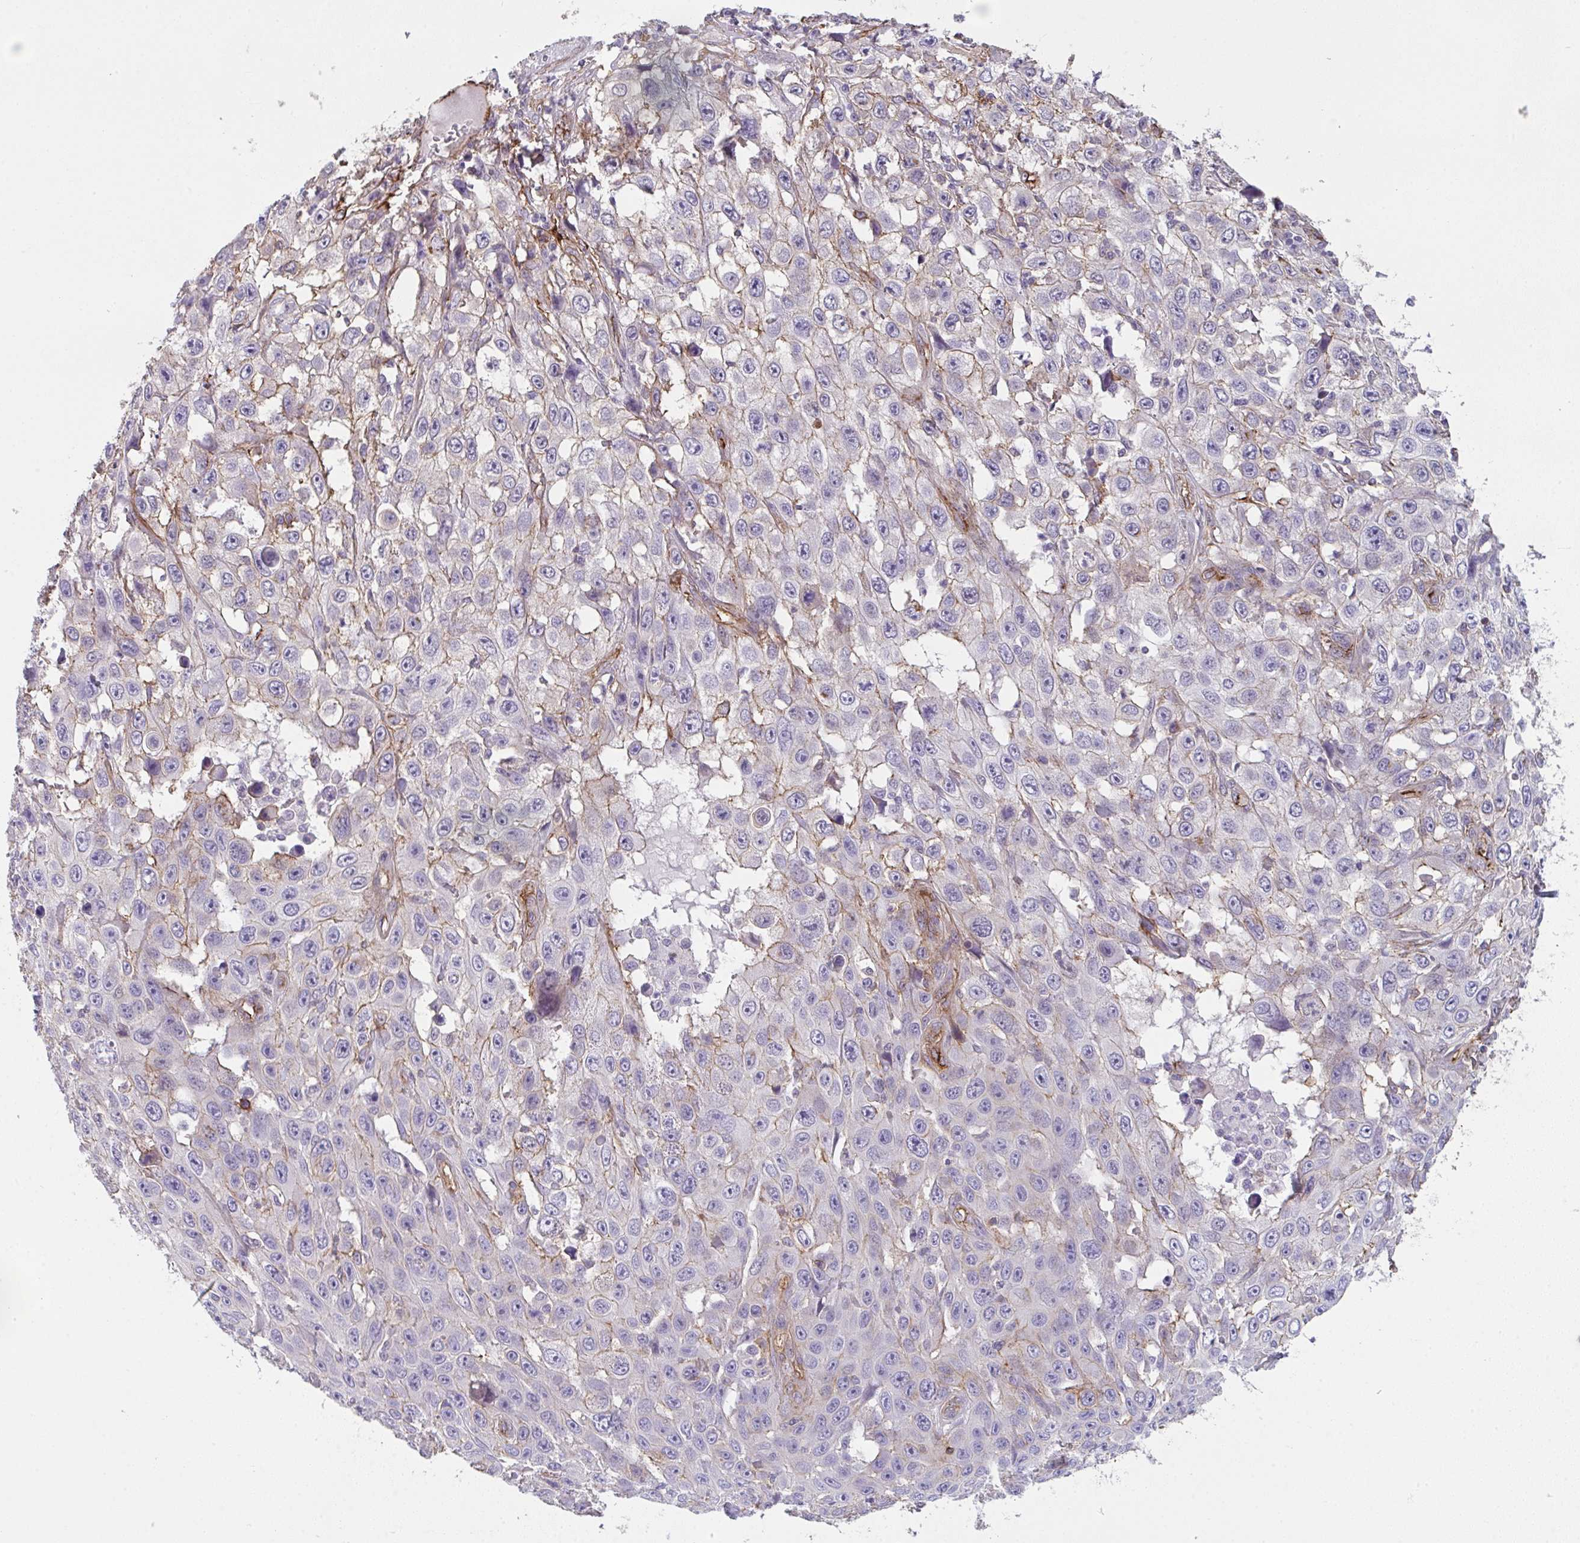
{"staining": {"intensity": "weak", "quantity": "<25%", "location": "cytoplasmic/membranous"}, "tissue": "skin cancer", "cell_type": "Tumor cells", "image_type": "cancer", "snomed": [{"axis": "morphology", "description": "Squamous cell carcinoma, NOS"}, {"axis": "topography", "description": "Skin"}], "caption": "Skin cancer (squamous cell carcinoma) was stained to show a protein in brown. There is no significant staining in tumor cells.", "gene": "DBN1", "patient": {"sex": "male", "age": 82}}